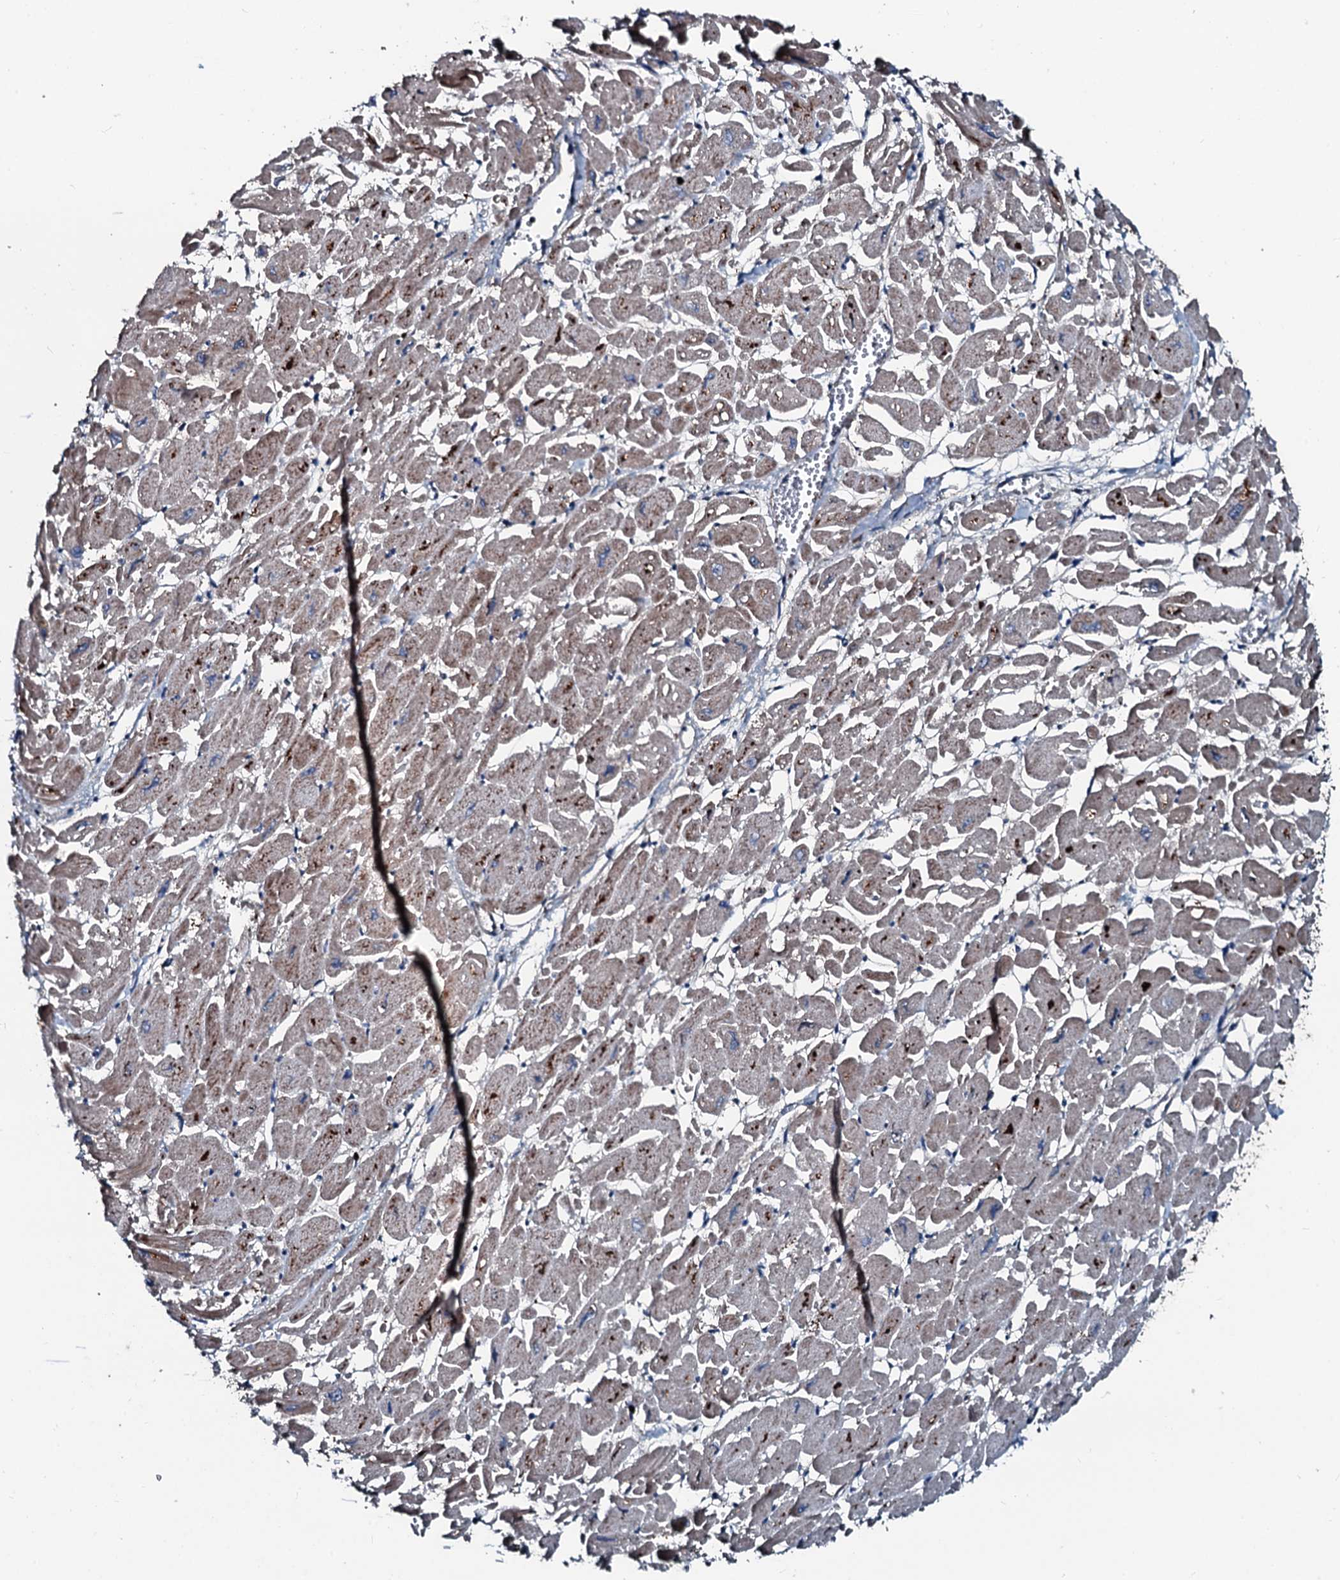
{"staining": {"intensity": "weak", "quantity": "25%-75%", "location": "cytoplasmic/membranous"}, "tissue": "heart muscle", "cell_type": "Cardiomyocytes", "image_type": "normal", "snomed": [{"axis": "morphology", "description": "Normal tissue, NOS"}, {"axis": "topography", "description": "Heart"}], "caption": "Immunohistochemical staining of benign human heart muscle exhibits low levels of weak cytoplasmic/membranous expression in approximately 25%-75% of cardiomyocytes.", "gene": "AARS1", "patient": {"sex": "male", "age": 54}}